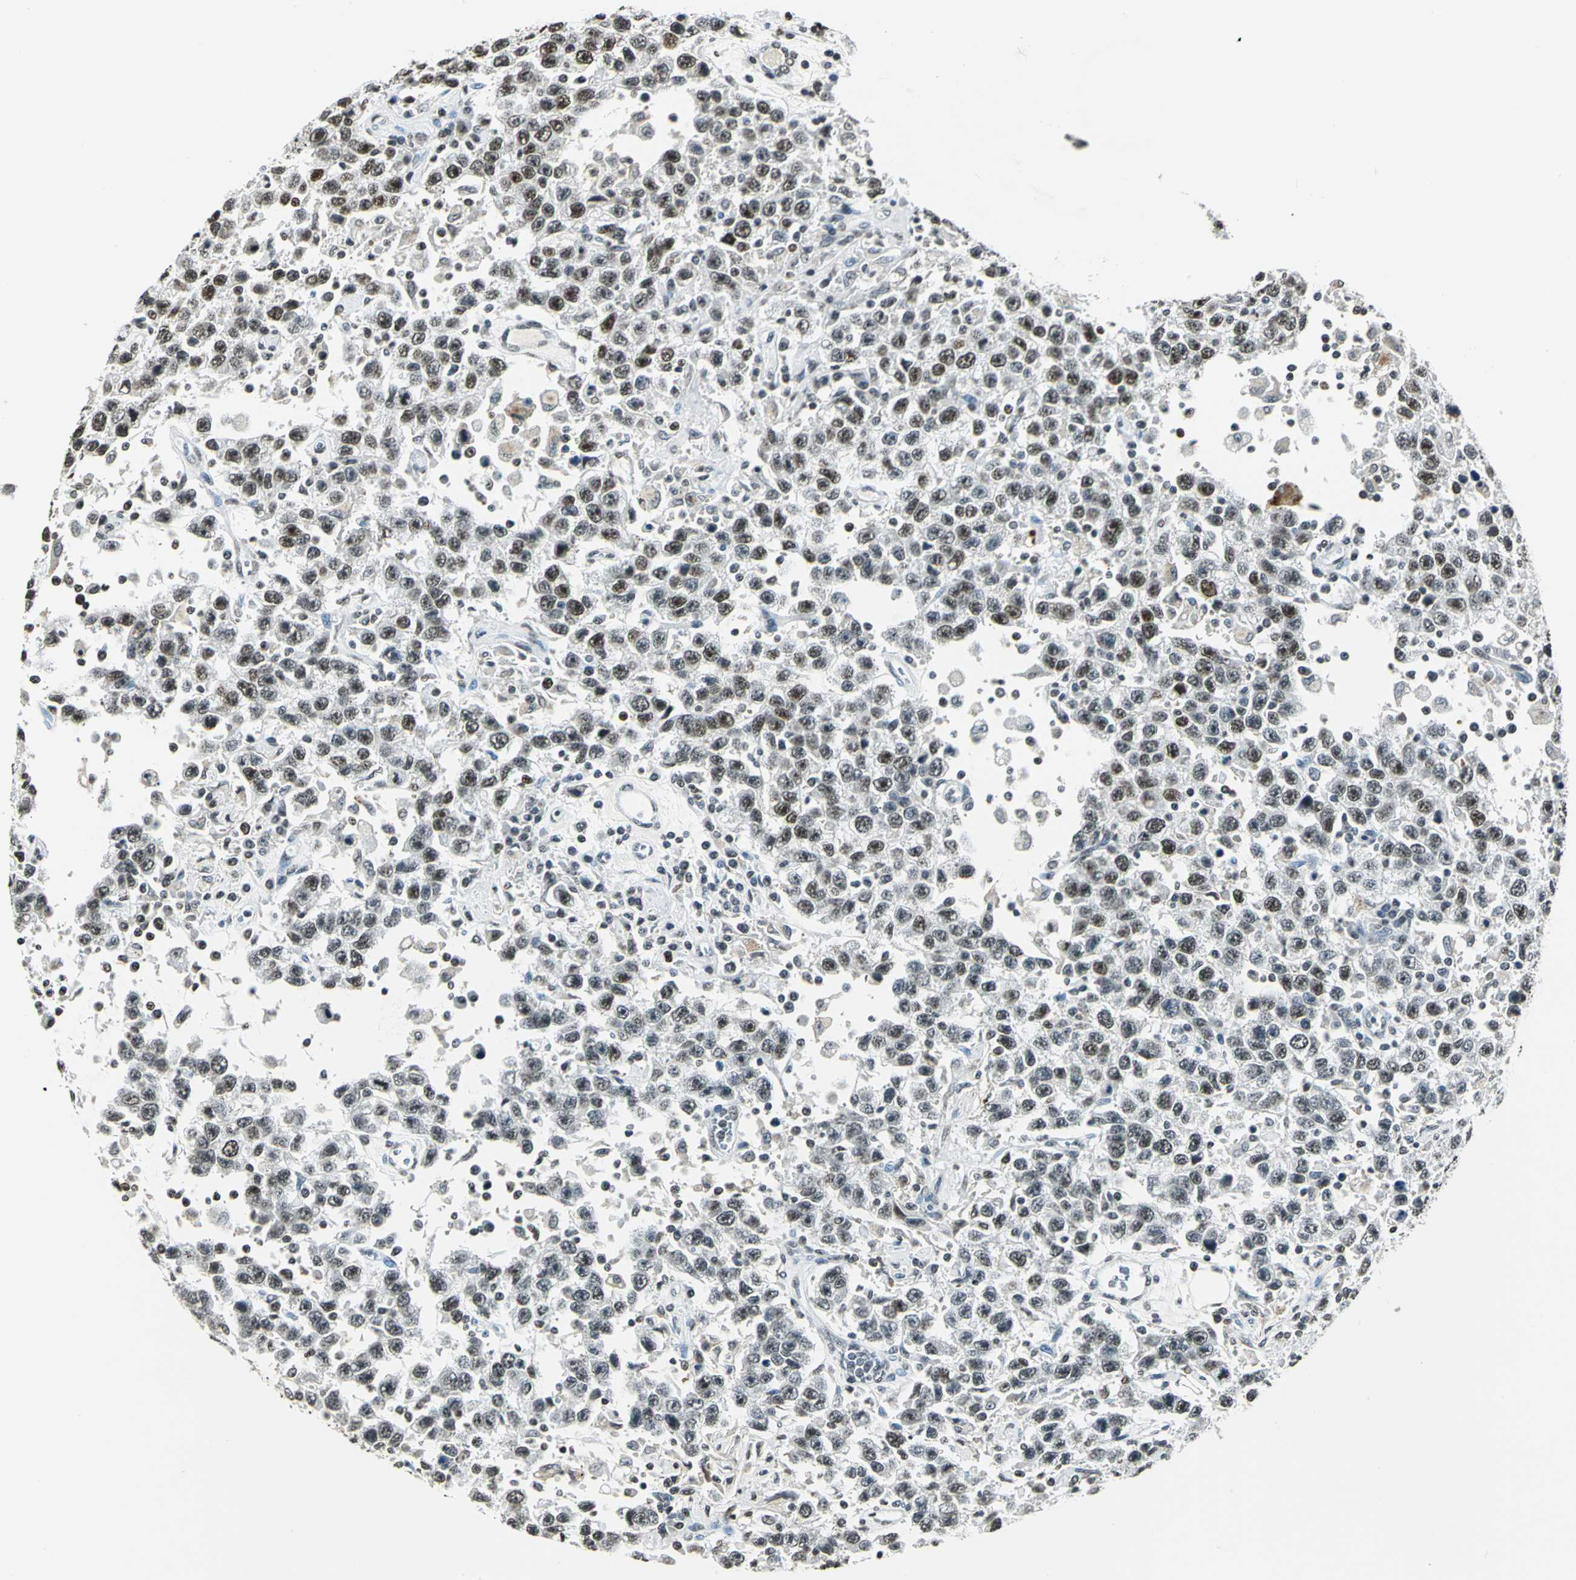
{"staining": {"intensity": "moderate", "quantity": ">75%", "location": "nuclear"}, "tissue": "testis cancer", "cell_type": "Tumor cells", "image_type": "cancer", "snomed": [{"axis": "morphology", "description": "Seminoma, NOS"}, {"axis": "topography", "description": "Testis"}], "caption": "Immunohistochemistry (DAB (3,3'-diaminobenzidine)) staining of human seminoma (testis) exhibits moderate nuclear protein expression in about >75% of tumor cells.", "gene": "MCM4", "patient": {"sex": "male", "age": 41}}